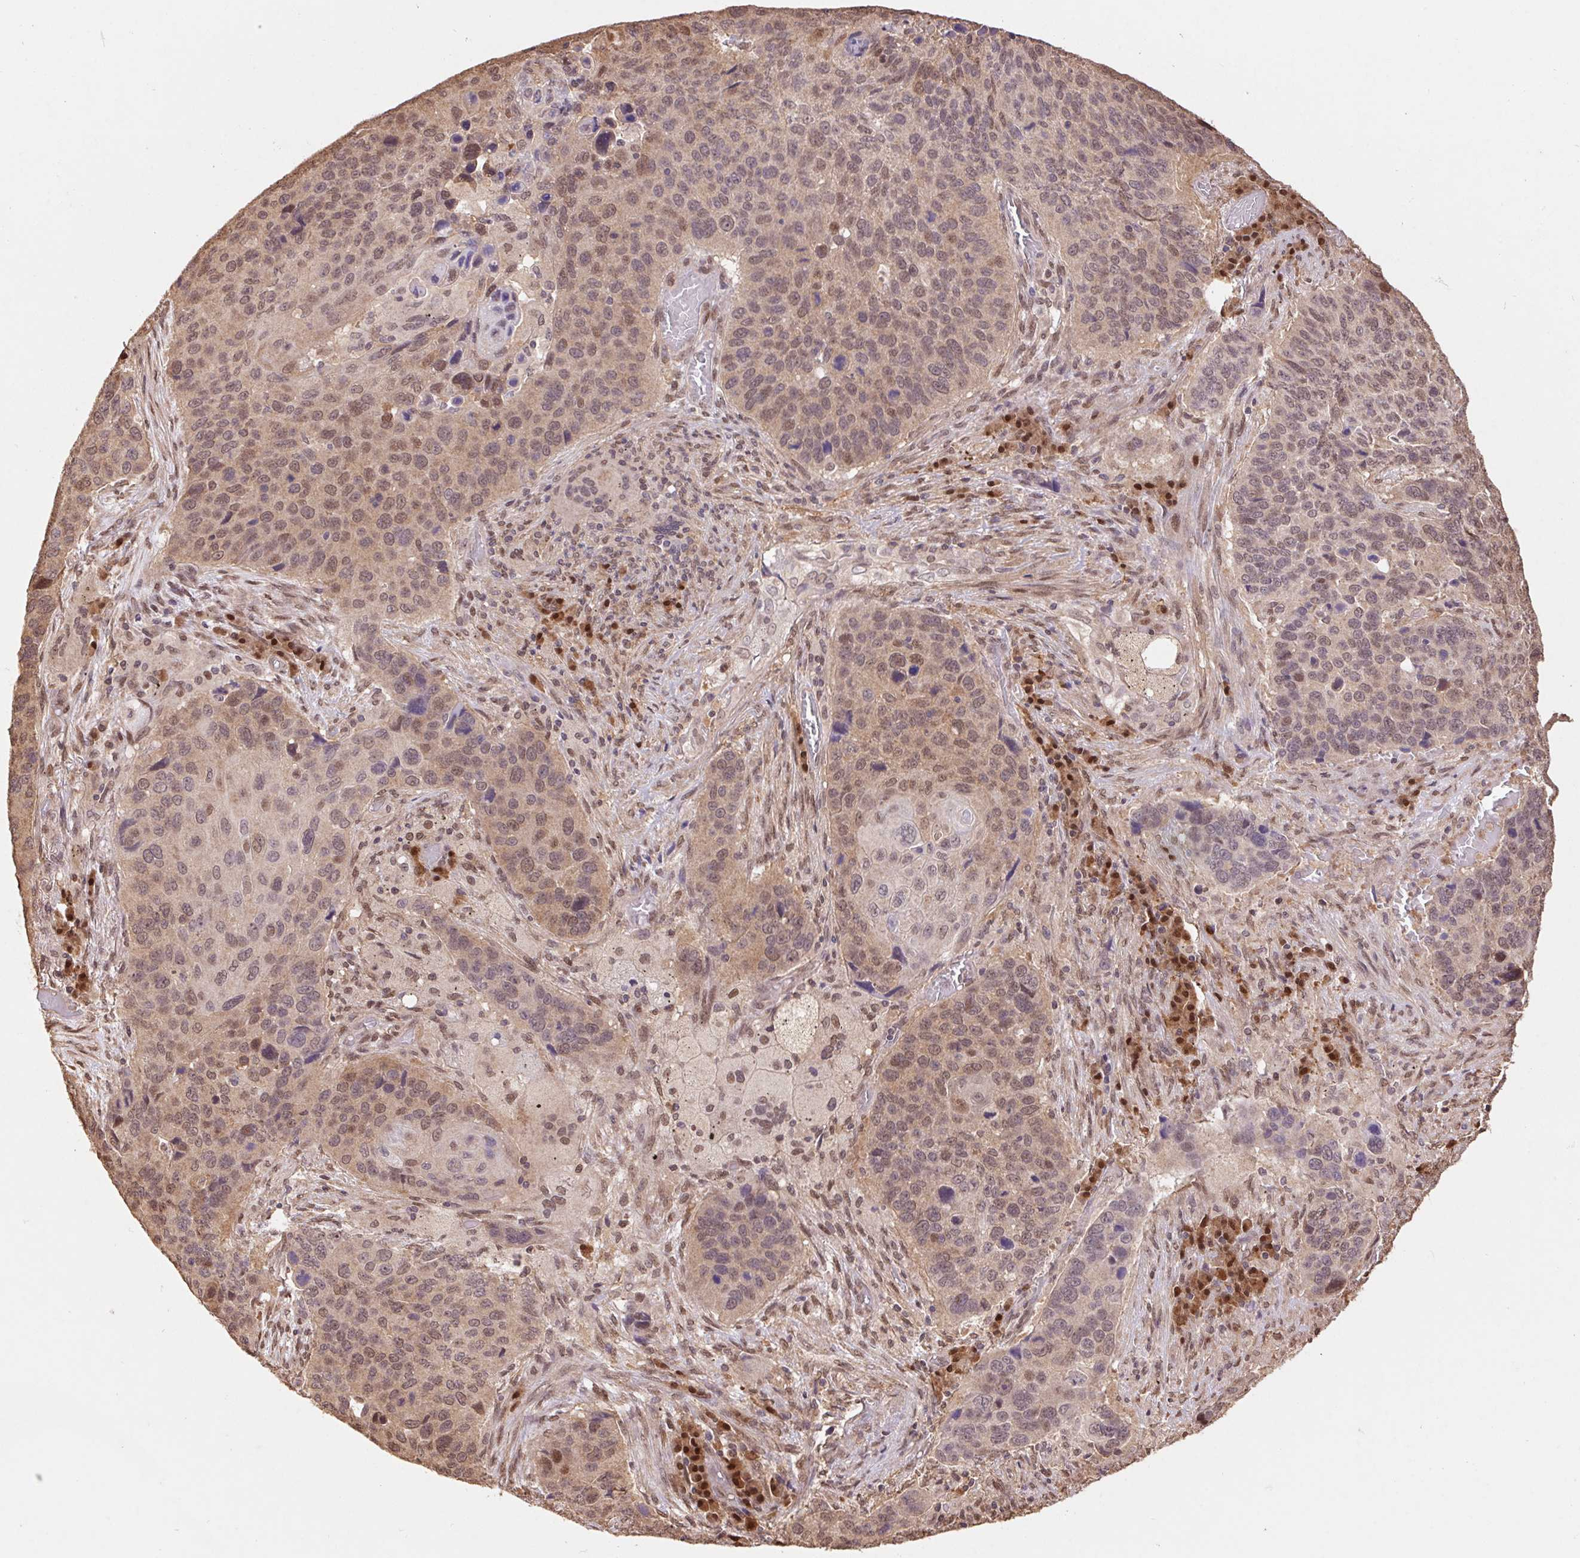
{"staining": {"intensity": "moderate", "quantity": ">75%", "location": "nuclear"}, "tissue": "lung cancer", "cell_type": "Tumor cells", "image_type": "cancer", "snomed": [{"axis": "morphology", "description": "Squamous cell carcinoma, NOS"}, {"axis": "topography", "description": "Lung"}], "caption": "Protein staining demonstrates moderate nuclear staining in about >75% of tumor cells in lung cancer (squamous cell carcinoma).", "gene": "CUTA", "patient": {"sex": "male", "age": 68}}